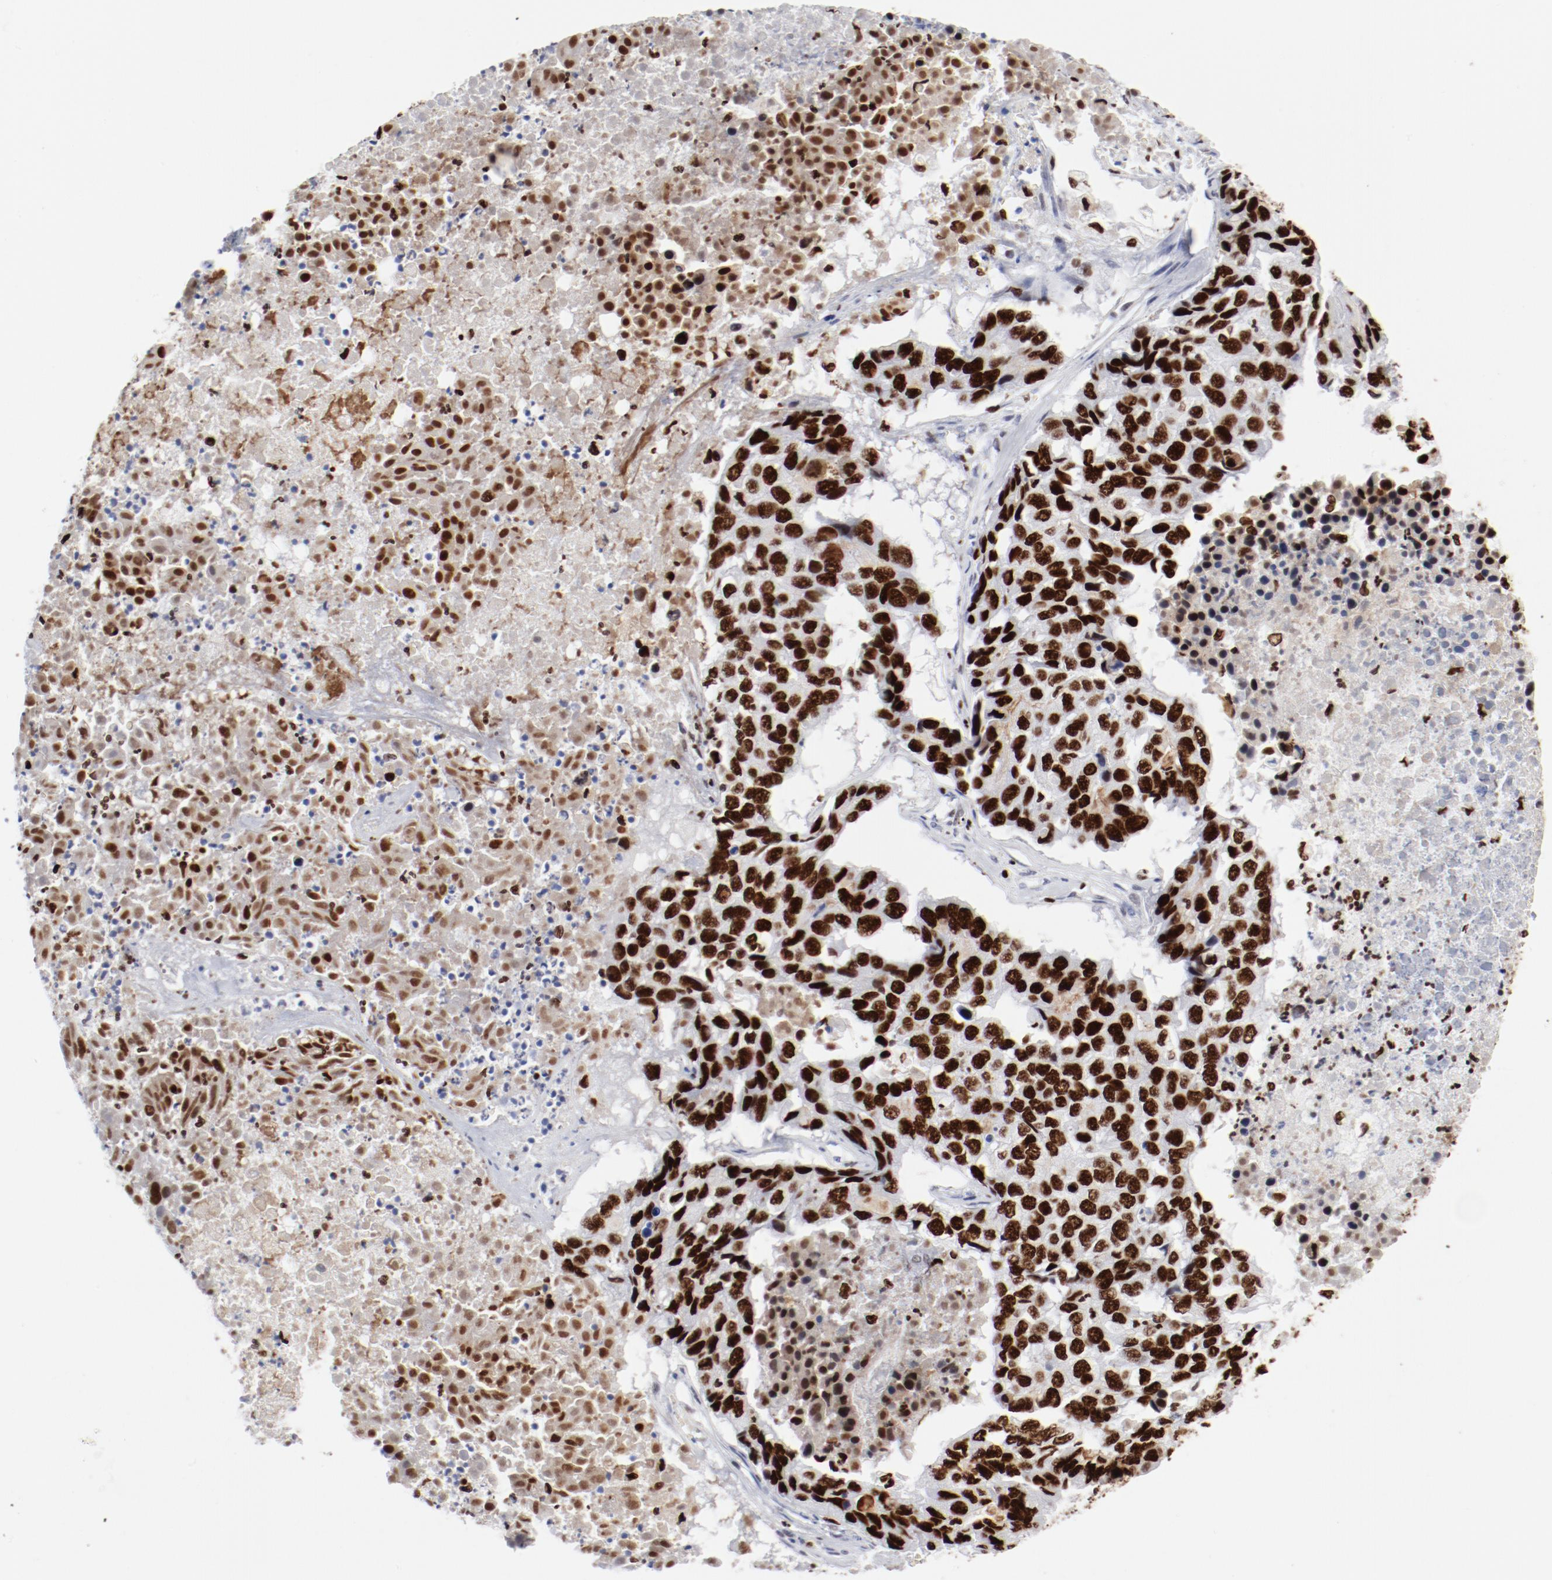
{"staining": {"intensity": "strong", "quantity": ">75%", "location": "nuclear"}, "tissue": "pancreatic cancer", "cell_type": "Tumor cells", "image_type": "cancer", "snomed": [{"axis": "morphology", "description": "Adenocarcinoma, NOS"}, {"axis": "topography", "description": "Pancreas"}], "caption": "High-magnification brightfield microscopy of adenocarcinoma (pancreatic) stained with DAB (brown) and counterstained with hematoxylin (blue). tumor cells exhibit strong nuclear positivity is appreciated in approximately>75% of cells. The staining was performed using DAB, with brown indicating positive protein expression. Nuclei are stained blue with hematoxylin.", "gene": "SMARCC2", "patient": {"sex": "male", "age": 50}}